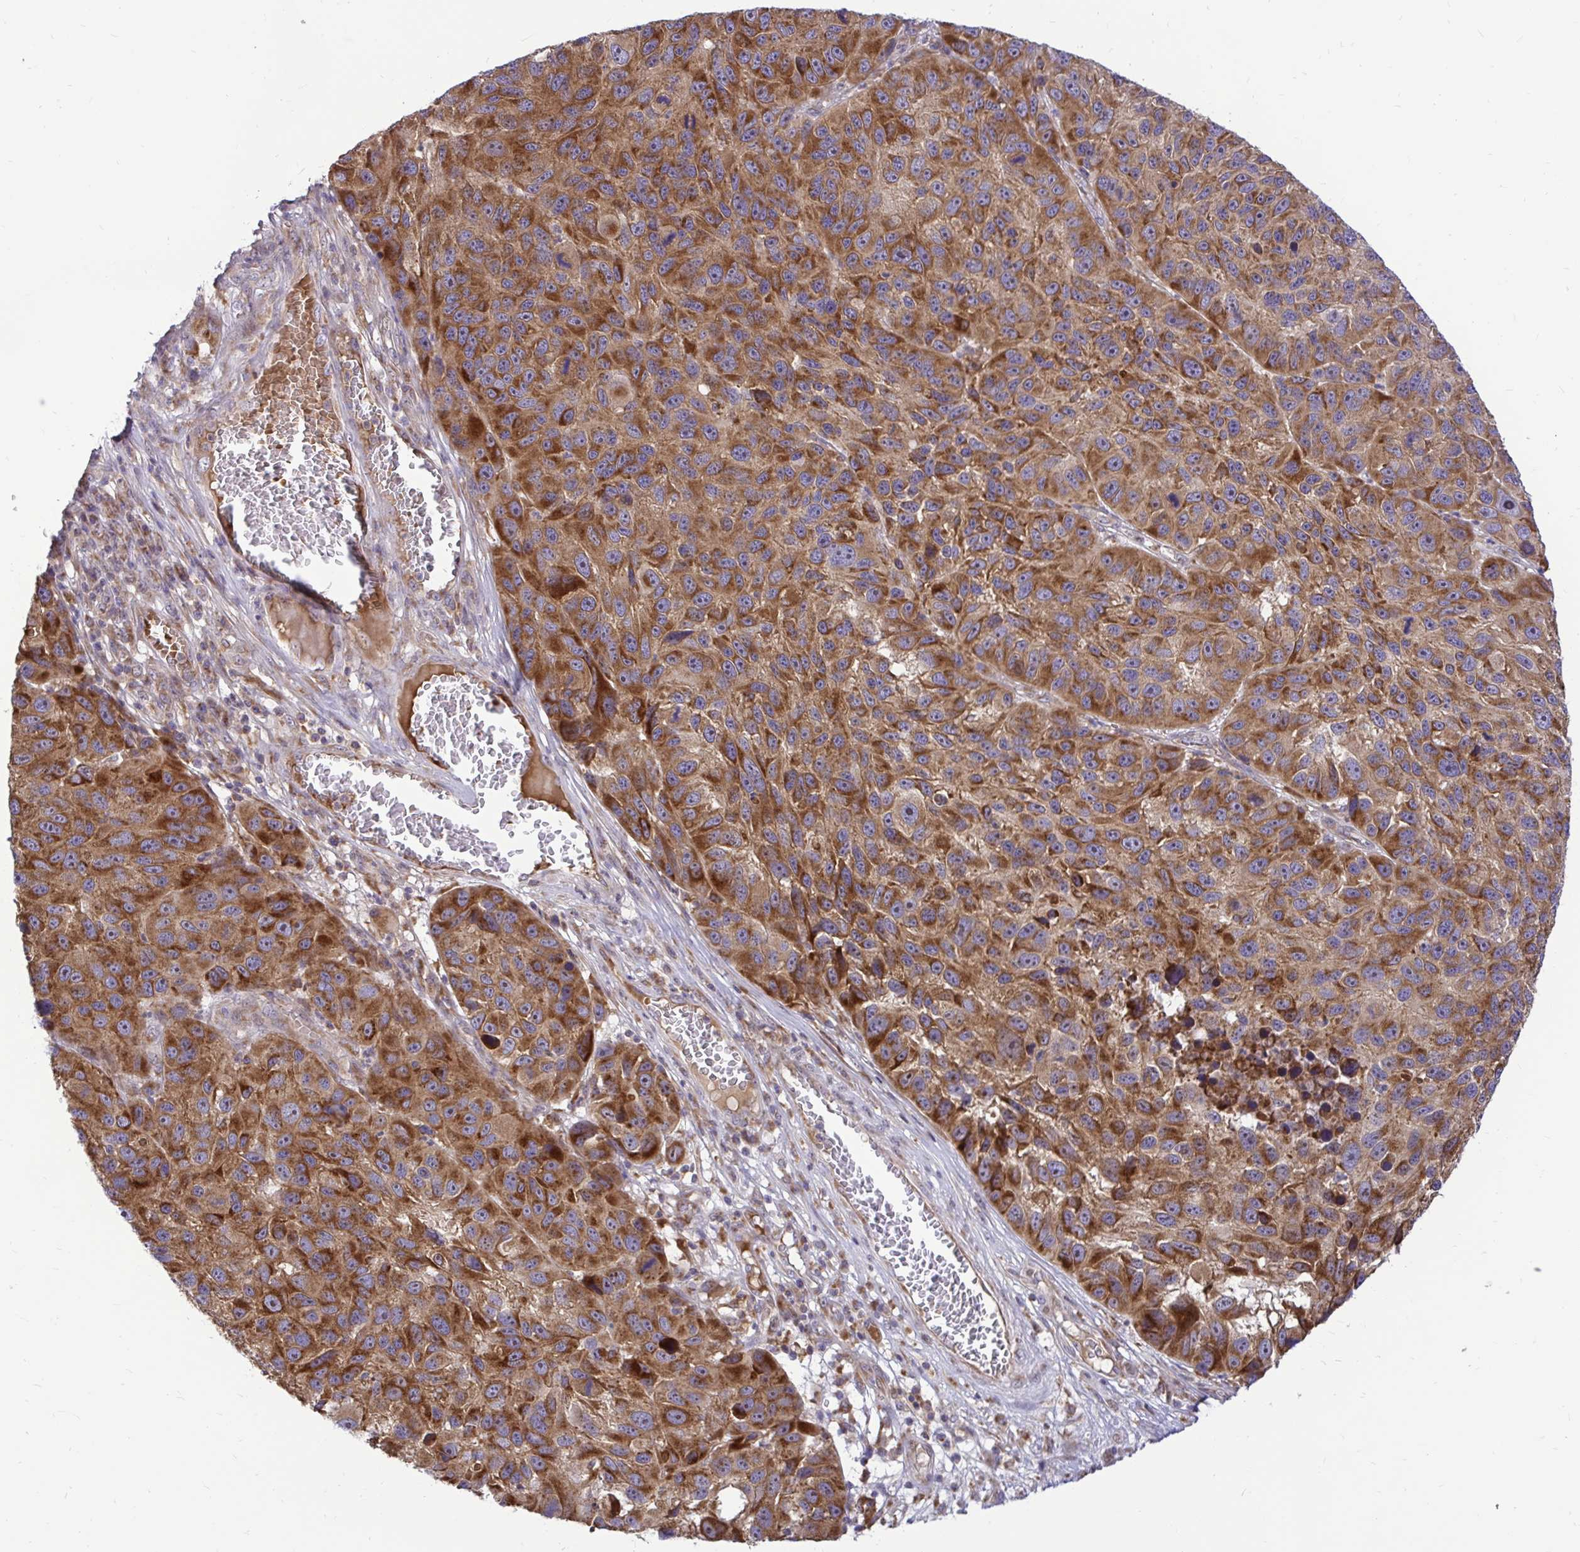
{"staining": {"intensity": "strong", "quantity": ">75%", "location": "cytoplasmic/membranous"}, "tissue": "melanoma", "cell_type": "Tumor cells", "image_type": "cancer", "snomed": [{"axis": "morphology", "description": "Malignant melanoma, NOS"}, {"axis": "topography", "description": "Skin"}], "caption": "A high amount of strong cytoplasmic/membranous positivity is appreciated in approximately >75% of tumor cells in malignant melanoma tissue.", "gene": "VTI1B", "patient": {"sex": "male", "age": 53}}